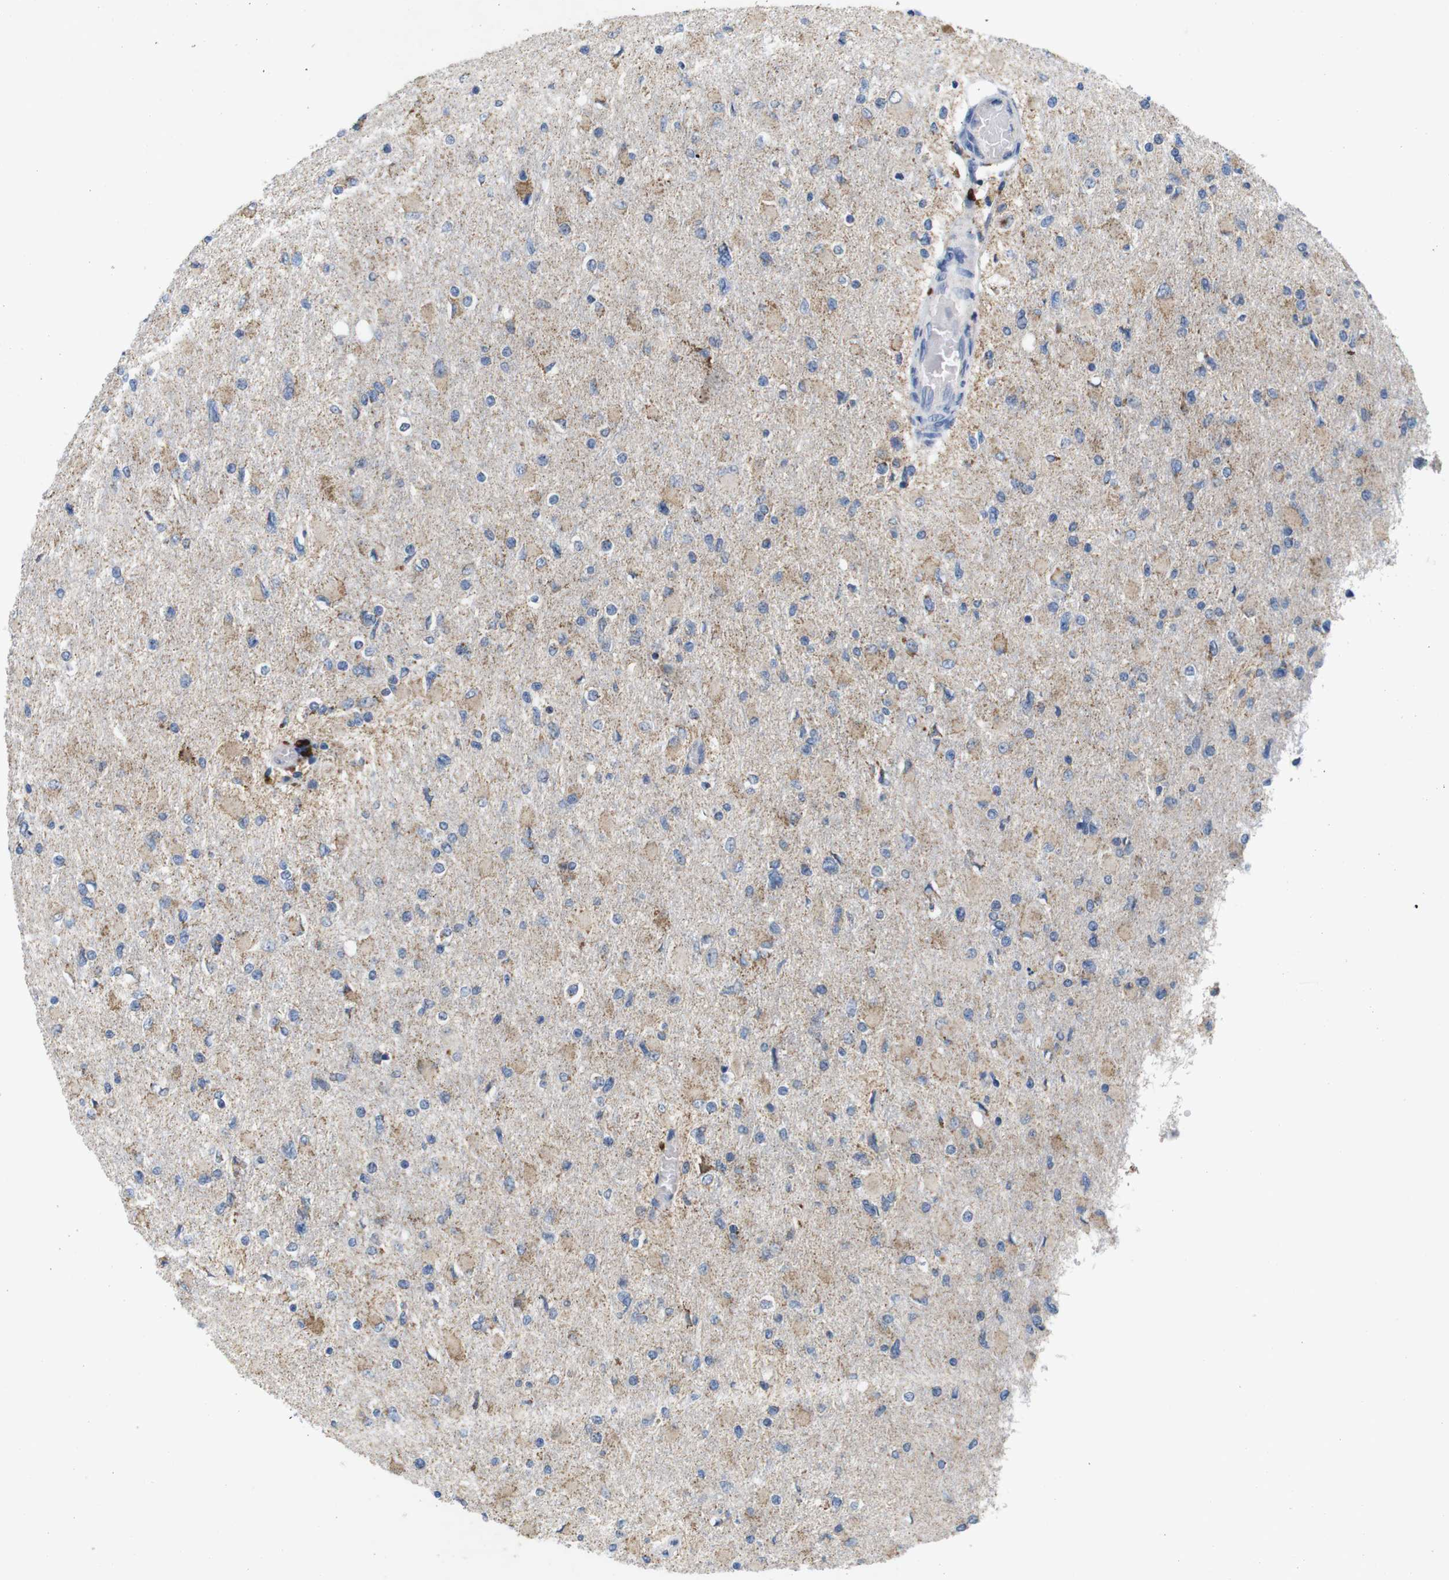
{"staining": {"intensity": "weak", "quantity": "25%-75%", "location": "cytoplasmic/membranous"}, "tissue": "glioma", "cell_type": "Tumor cells", "image_type": "cancer", "snomed": [{"axis": "morphology", "description": "Glioma, malignant, High grade"}, {"axis": "topography", "description": "Cerebral cortex"}], "caption": "Tumor cells exhibit weak cytoplasmic/membranous expression in about 25%-75% of cells in high-grade glioma (malignant).", "gene": "F2RL1", "patient": {"sex": "female", "age": 36}}